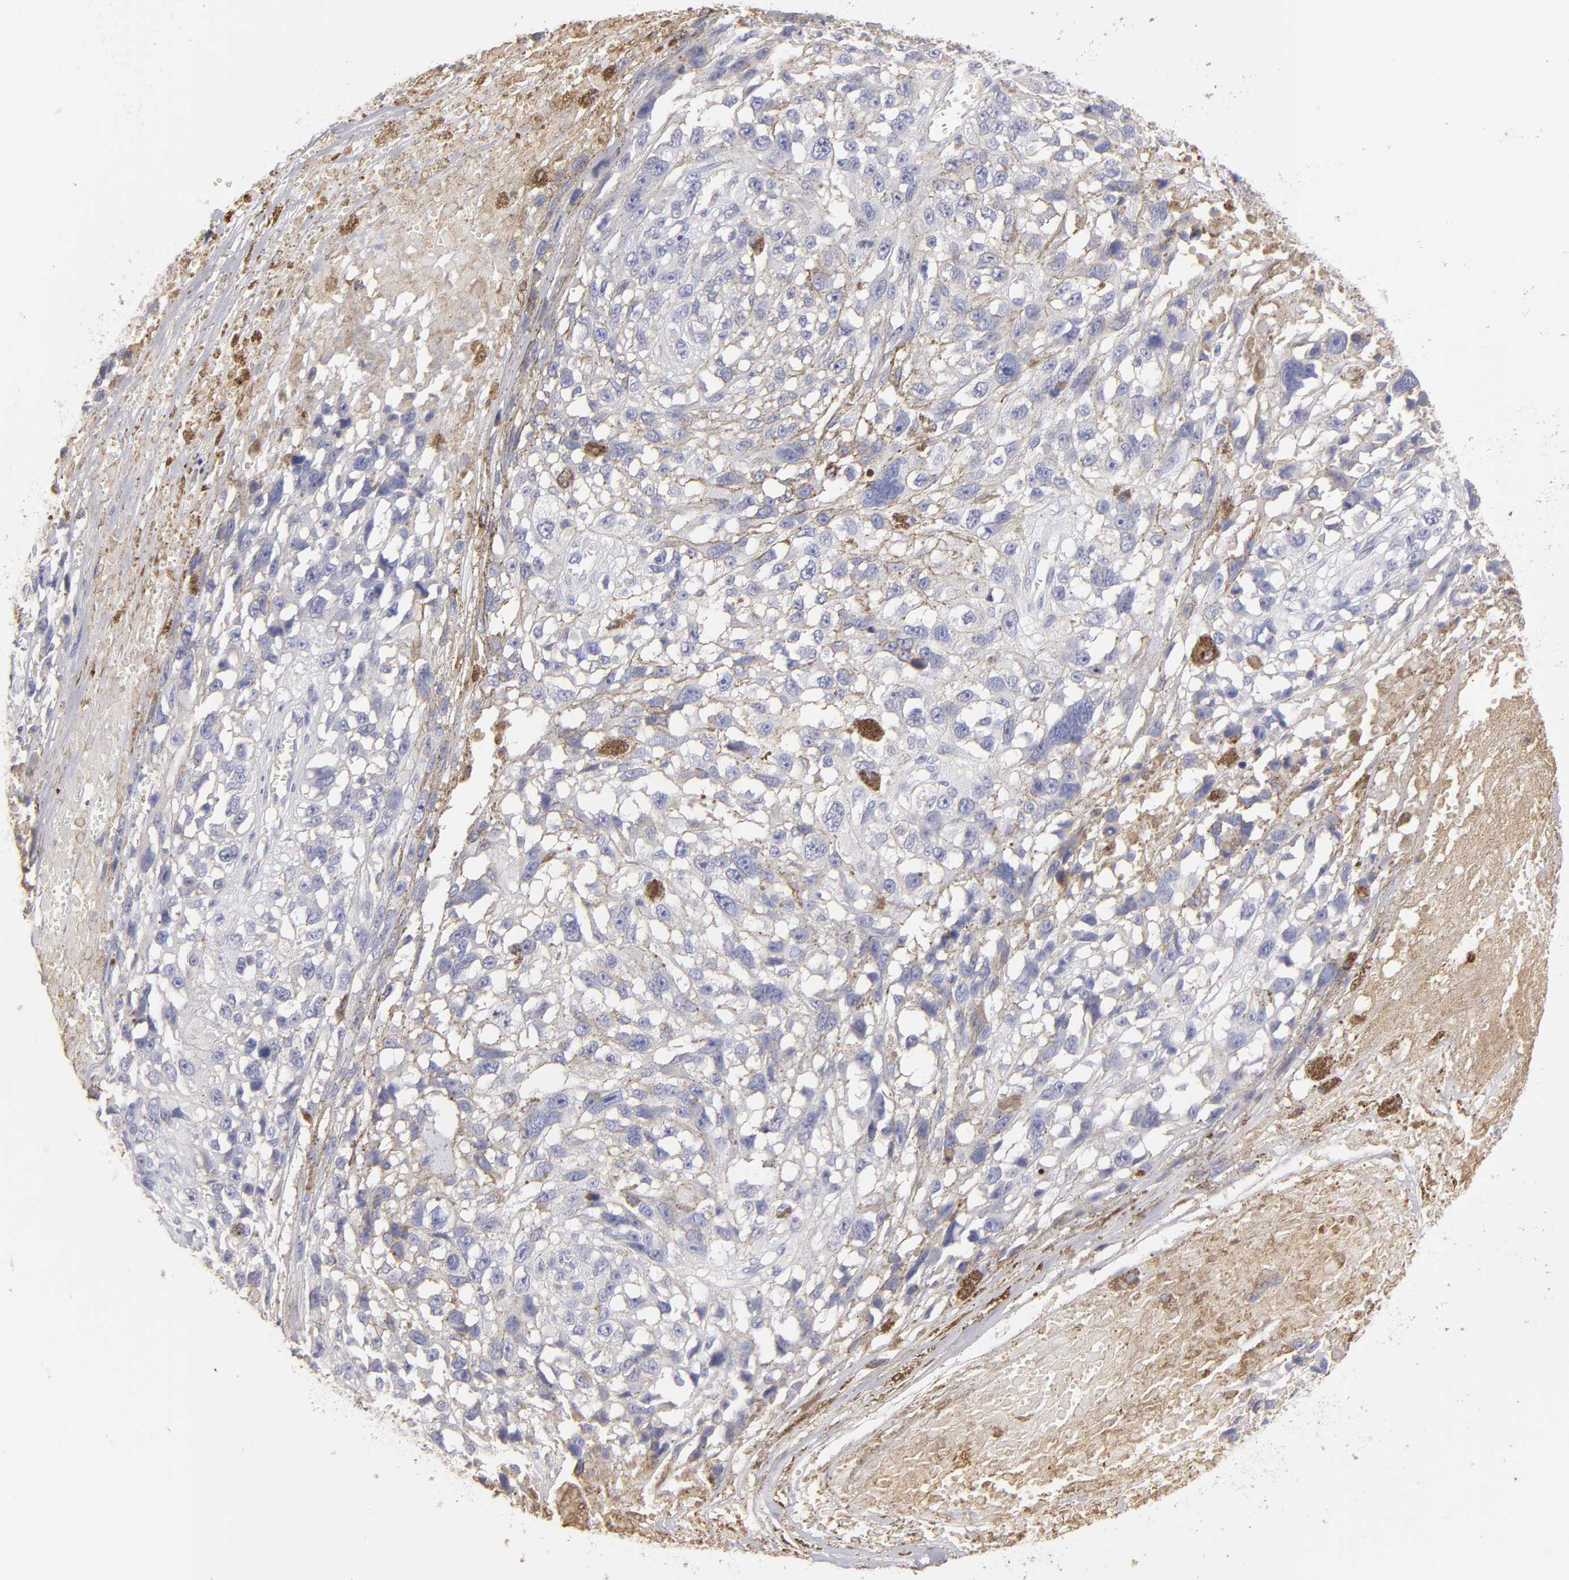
{"staining": {"intensity": "negative", "quantity": "none", "location": "none"}, "tissue": "melanoma", "cell_type": "Tumor cells", "image_type": "cancer", "snomed": [{"axis": "morphology", "description": "Malignant melanoma, Metastatic site"}, {"axis": "topography", "description": "Lymph node"}], "caption": "Protein analysis of malignant melanoma (metastatic site) reveals no significant positivity in tumor cells.", "gene": "ABCB1", "patient": {"sex": "male", "age": 59}}